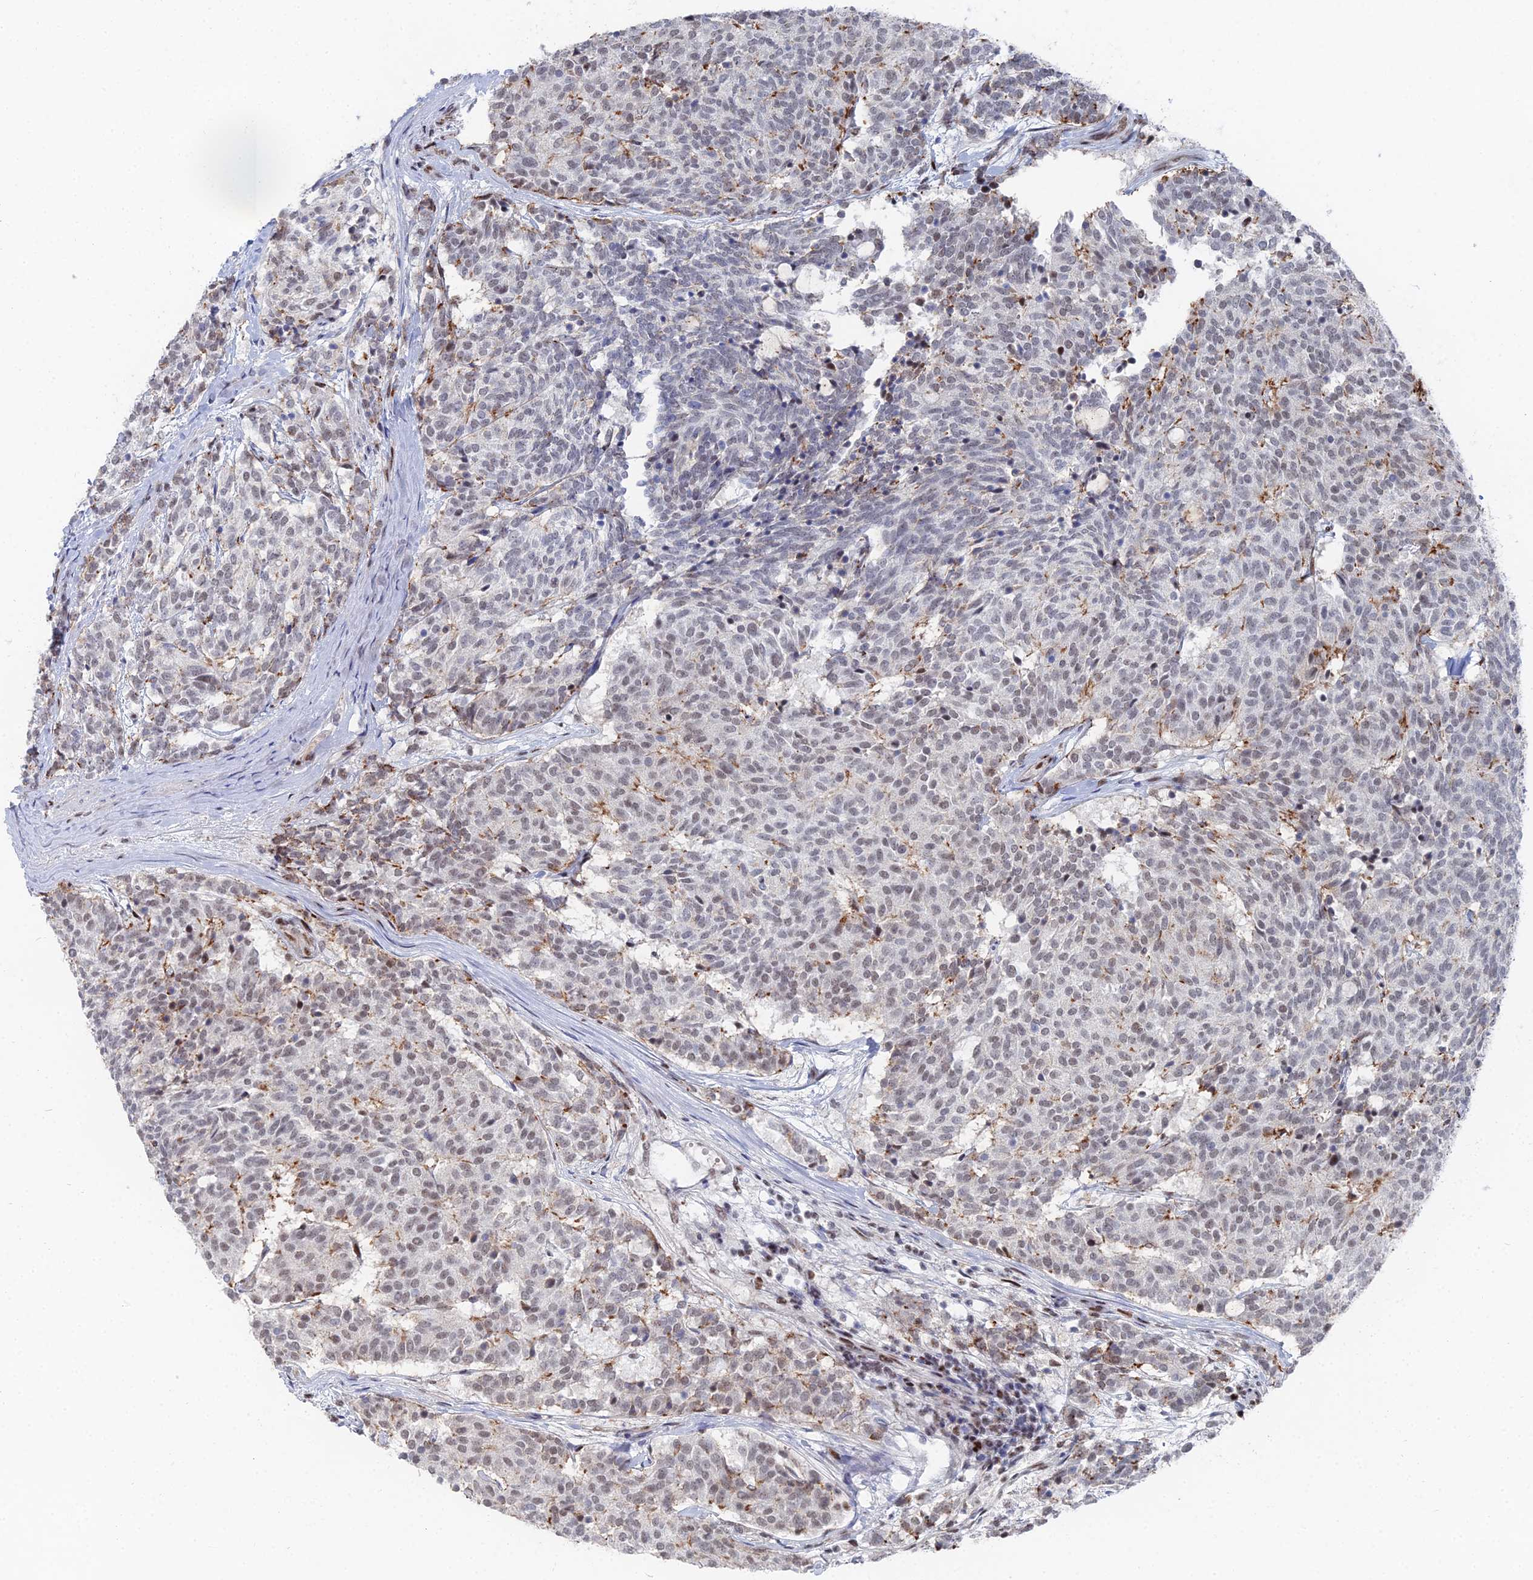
{"staining": {"intensity": "weak", "quantity": "25%-75%", "location": "cytoplasmic/membranous,nuclear"}, "tissue": "carcinoid", "cell_type": "Tumor cells", "image_type": "cancer", "snomed": [{"axis": "morphology", "description": "Carcinoid, malignant, NOS"}, {"axis": "topography", "description": "Pancreas"}], "caption": "Carcinoid stained with immunohistochemistry reveals weak cytoplasmic/membranous and nuclear staining in approximately 25%-75% of tumor cells.", "gene": "GSC2", "patient": {"sex": "female", "age": 54}}